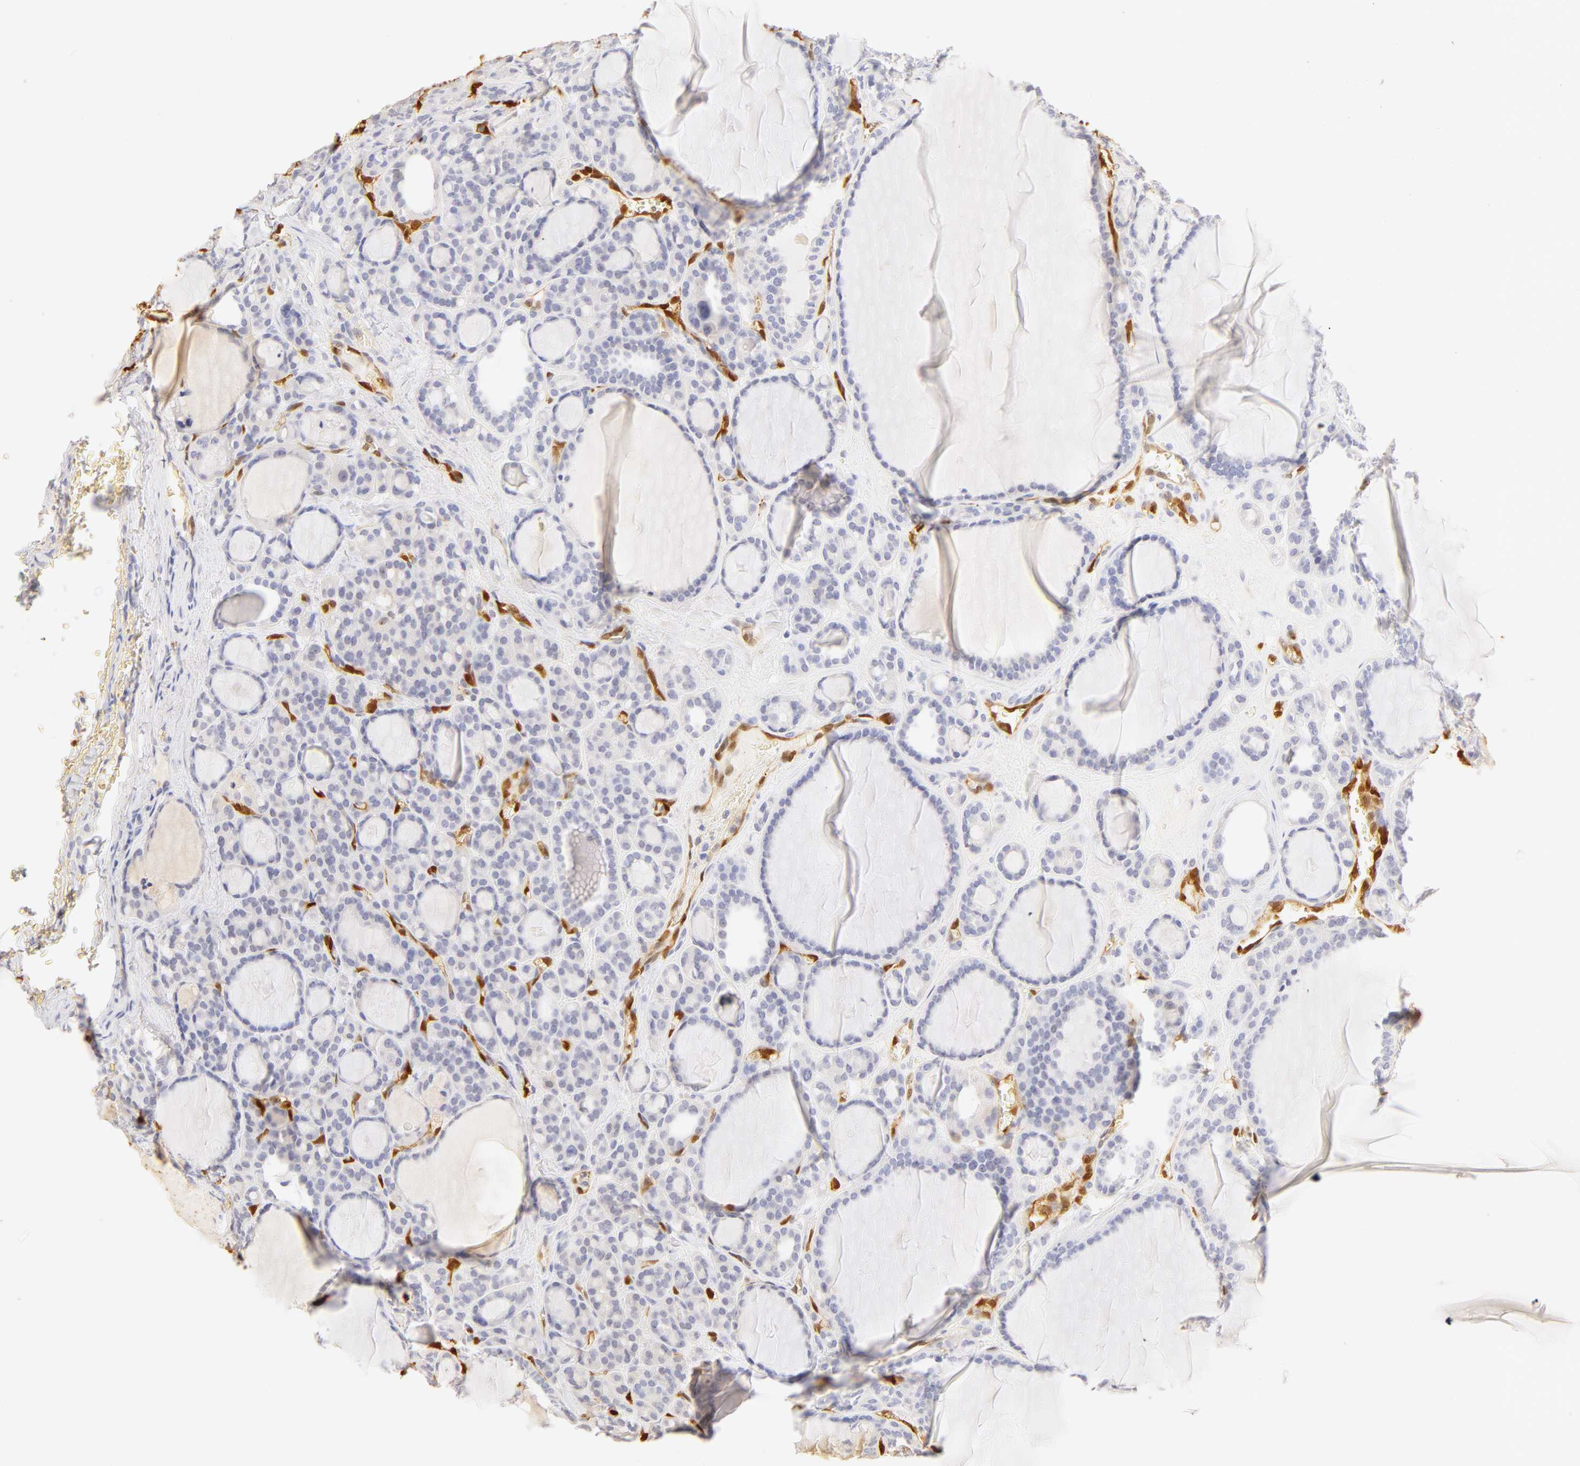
{"staining": {"intensity": "negative", "quantity": "none", "location": "none"}, "tissue": "thyroid cancer", "cell_type": "Tumor cells", "image_type": "cancer", "snomed": [{"axis": "morphology", "description": "Follicular adenoma carcinoma, NOS"}, {"axis": "topography", "description": "Thyroid gland"}], "caption": "Immunohistochemical staining of thyroid cancer (follicular adenoma carcinoma) exhibits no significant staining in tumor cells.", "gene": "CA2", "patient": {"sex": "female", "age": 71}}